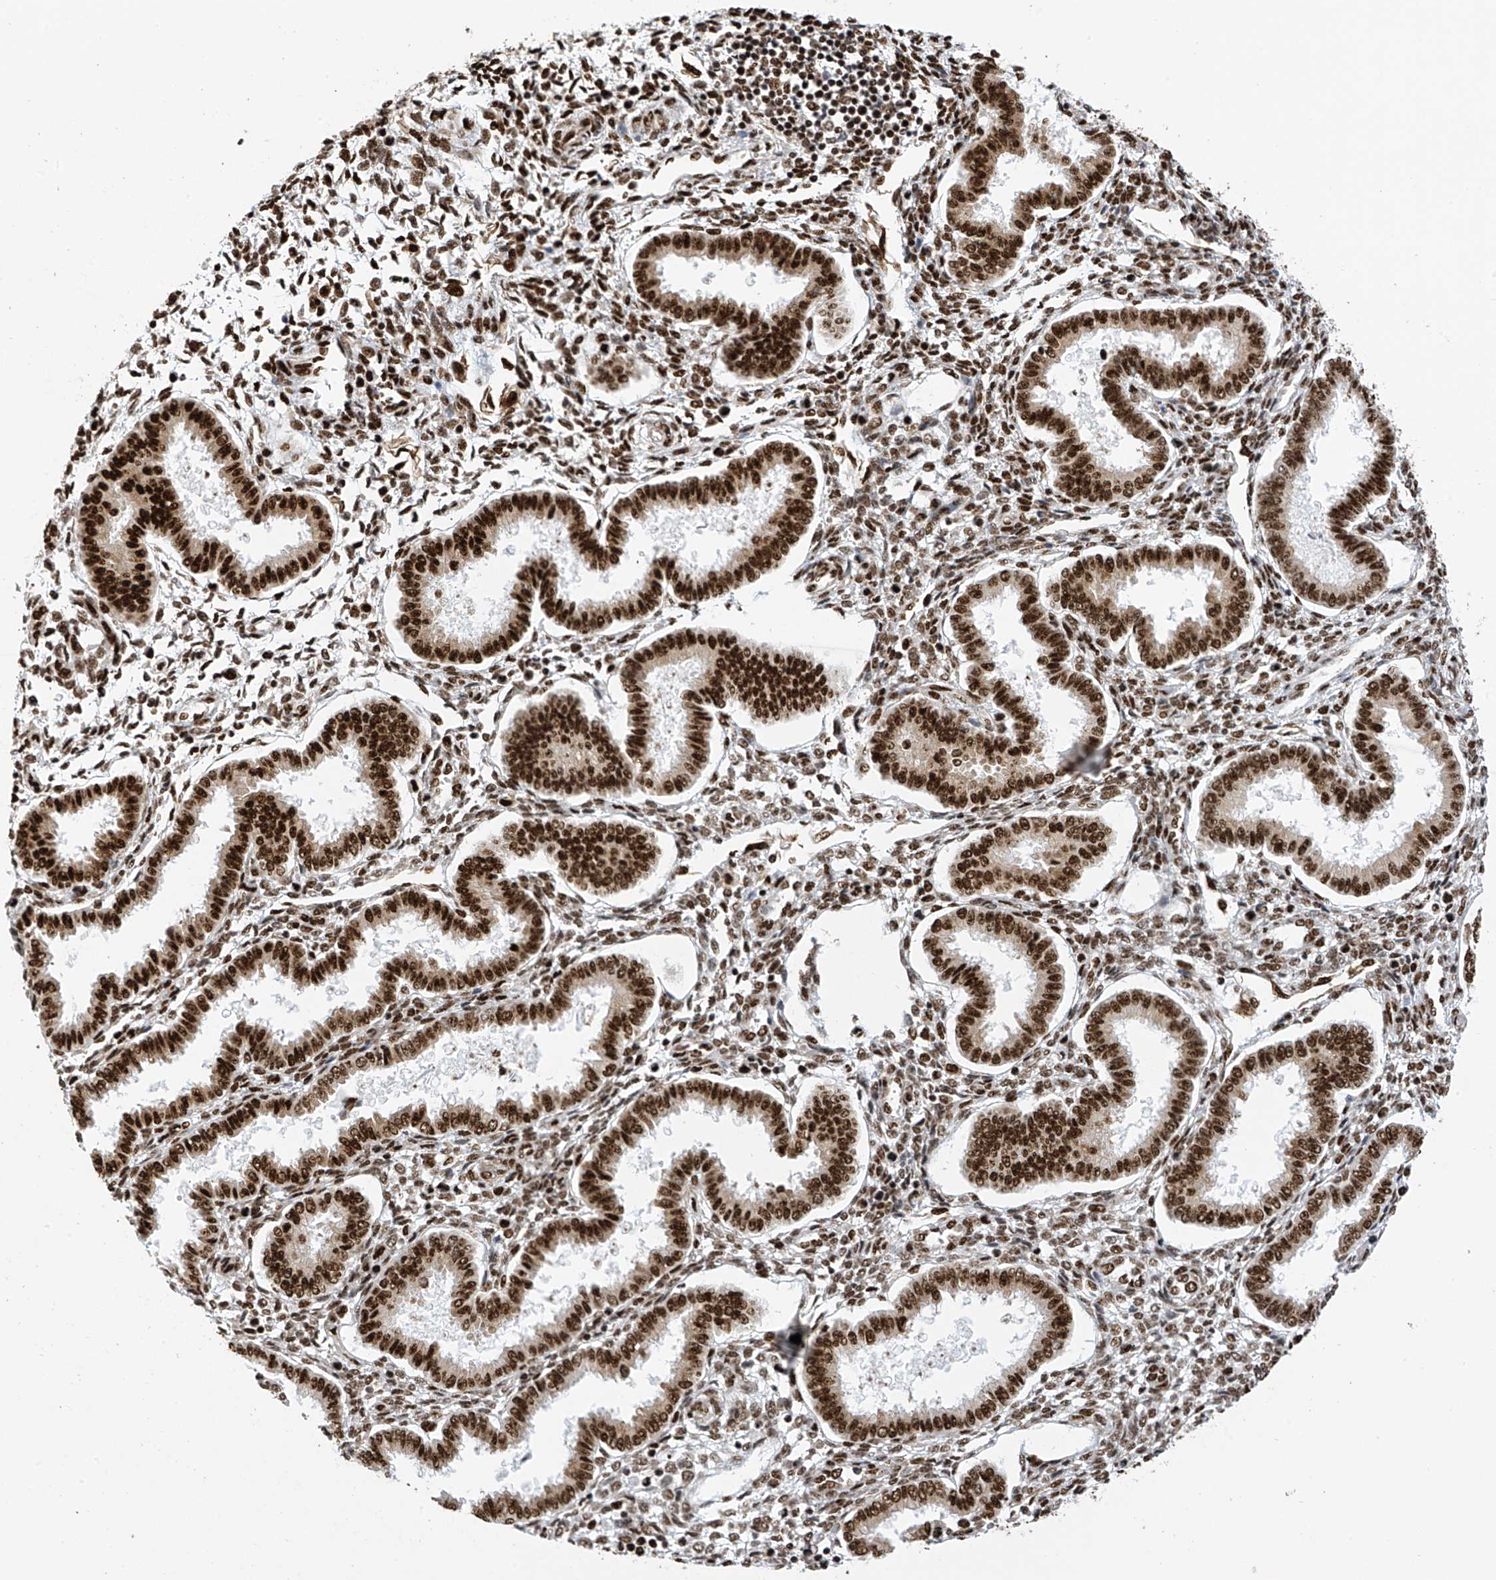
{"staining": {"intensity": "moderate", "quantity": ">75%", "location": "cytoplasmic/membranous,nuclear"}, "tissue": "endometrium", "cell_type": "Cells in endometrial stroma", "image_type": "normal", "snomed": [{"axis": "morphology", "description": "Normal tissue, NOS"}, {"axis": "topography", "description": "Endometrium"}], "caption": "A medium amount of moderate cytoplasmic/membranous,nuclear positivity is present in approximately >75% of cells in endometrial stroma in benign endometrium. The staining was performed using DAB, with brown indicating positive protein expression. Nuclei are stained blue with hematoxylin.", "gene": "APLF", "patient": {"sex": "female", "age": 24}}